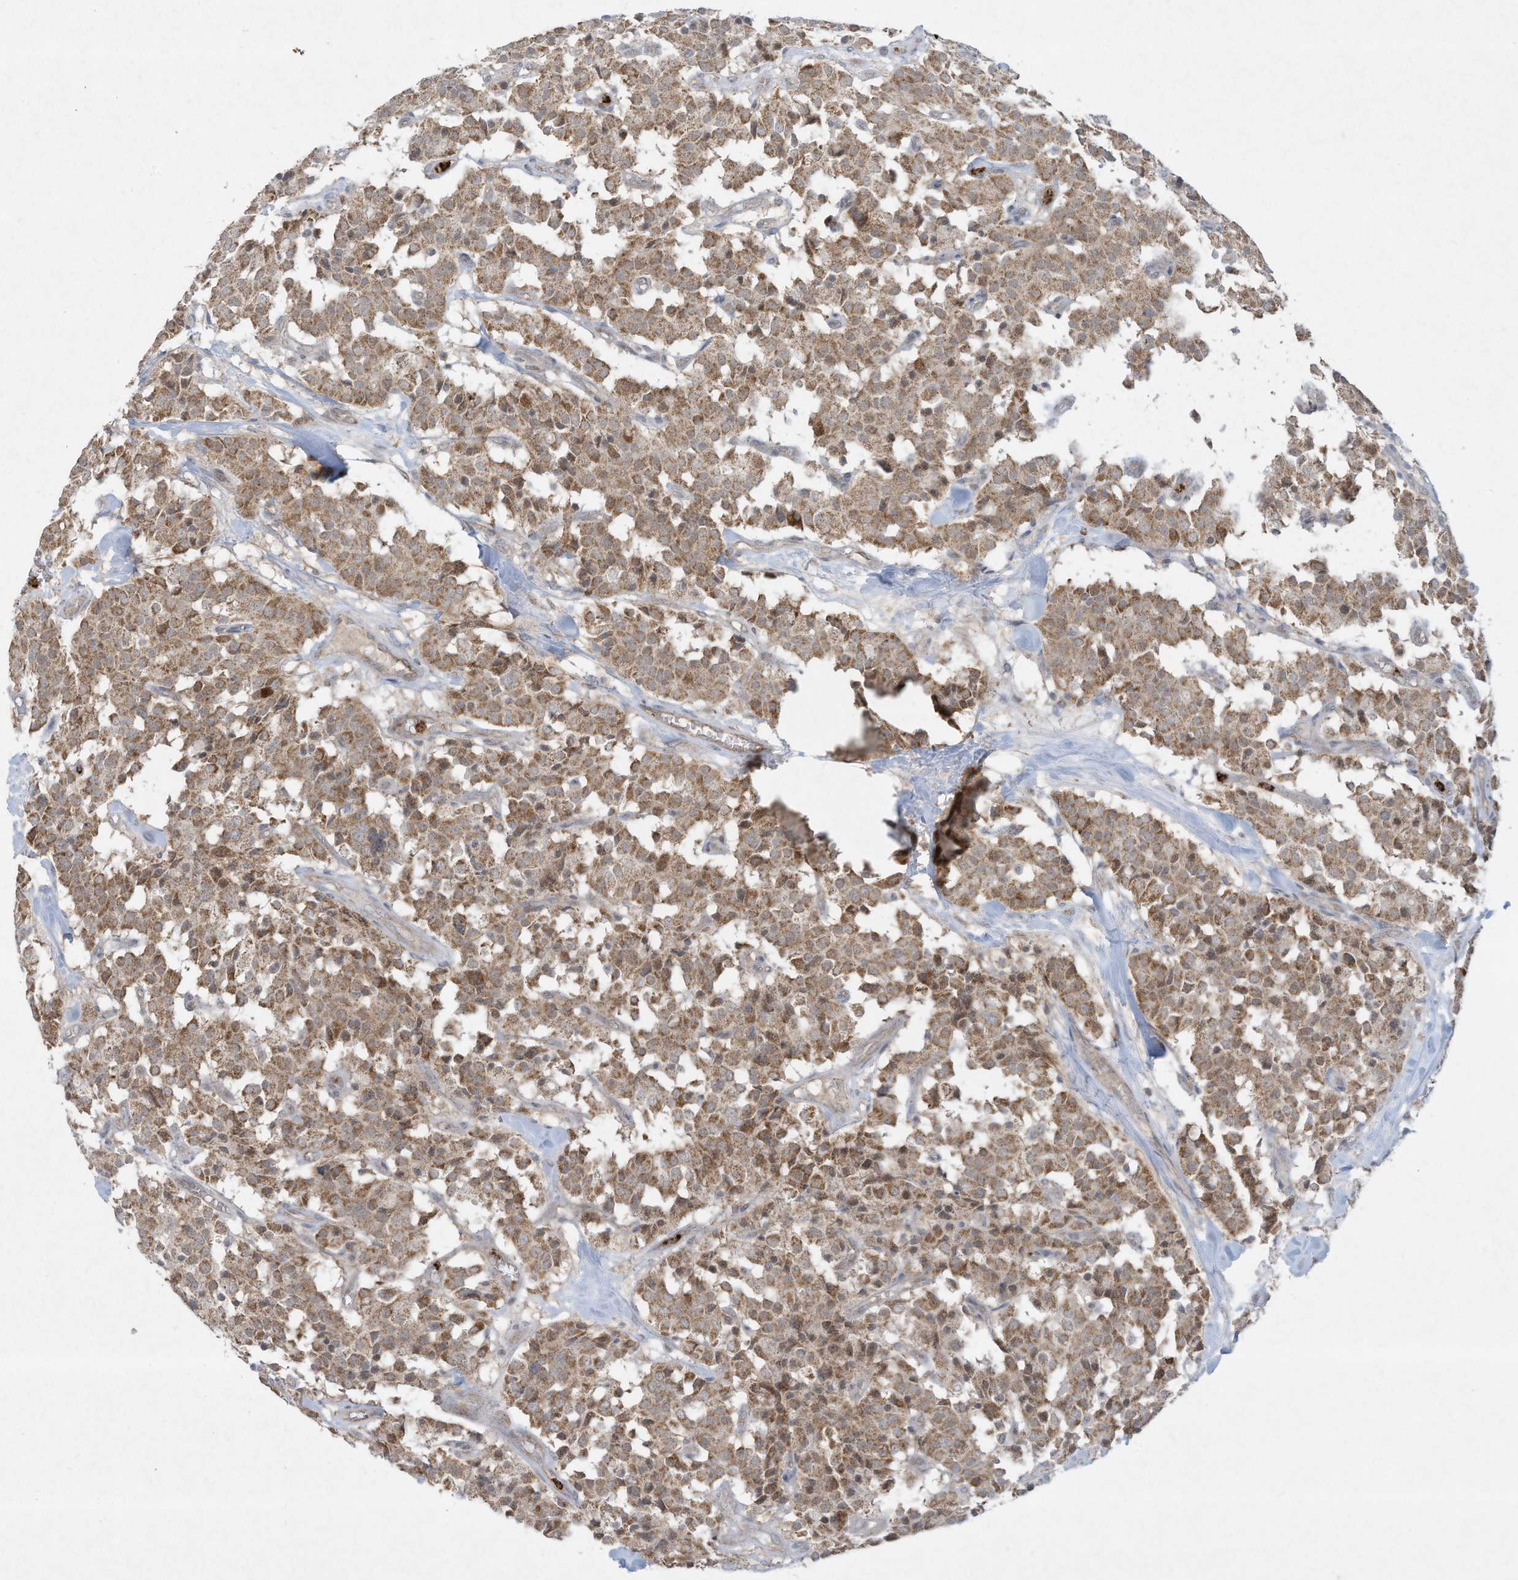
{"staining": {"intensity": "moderate", "quantity": ">75%", "location": "cytoplasmic/membranous"}, "tissue": "carcinoid", "cell_type": "Tumor cells", "image_type": "cancer", "snomed": [{"axis": "morphology", "description": "Carcinoid, malignant, NOS"}, {"axis": "topography", "description": "Lung"}], "caption": "About >75% of tumor cells in human carcinoid reveal moderate cytoplasmic/membranous protein expression as visualized by brown immunohistochemical staining.", "gene": "CHRNA4", "patient": {"sex": "male", "age": 30}}